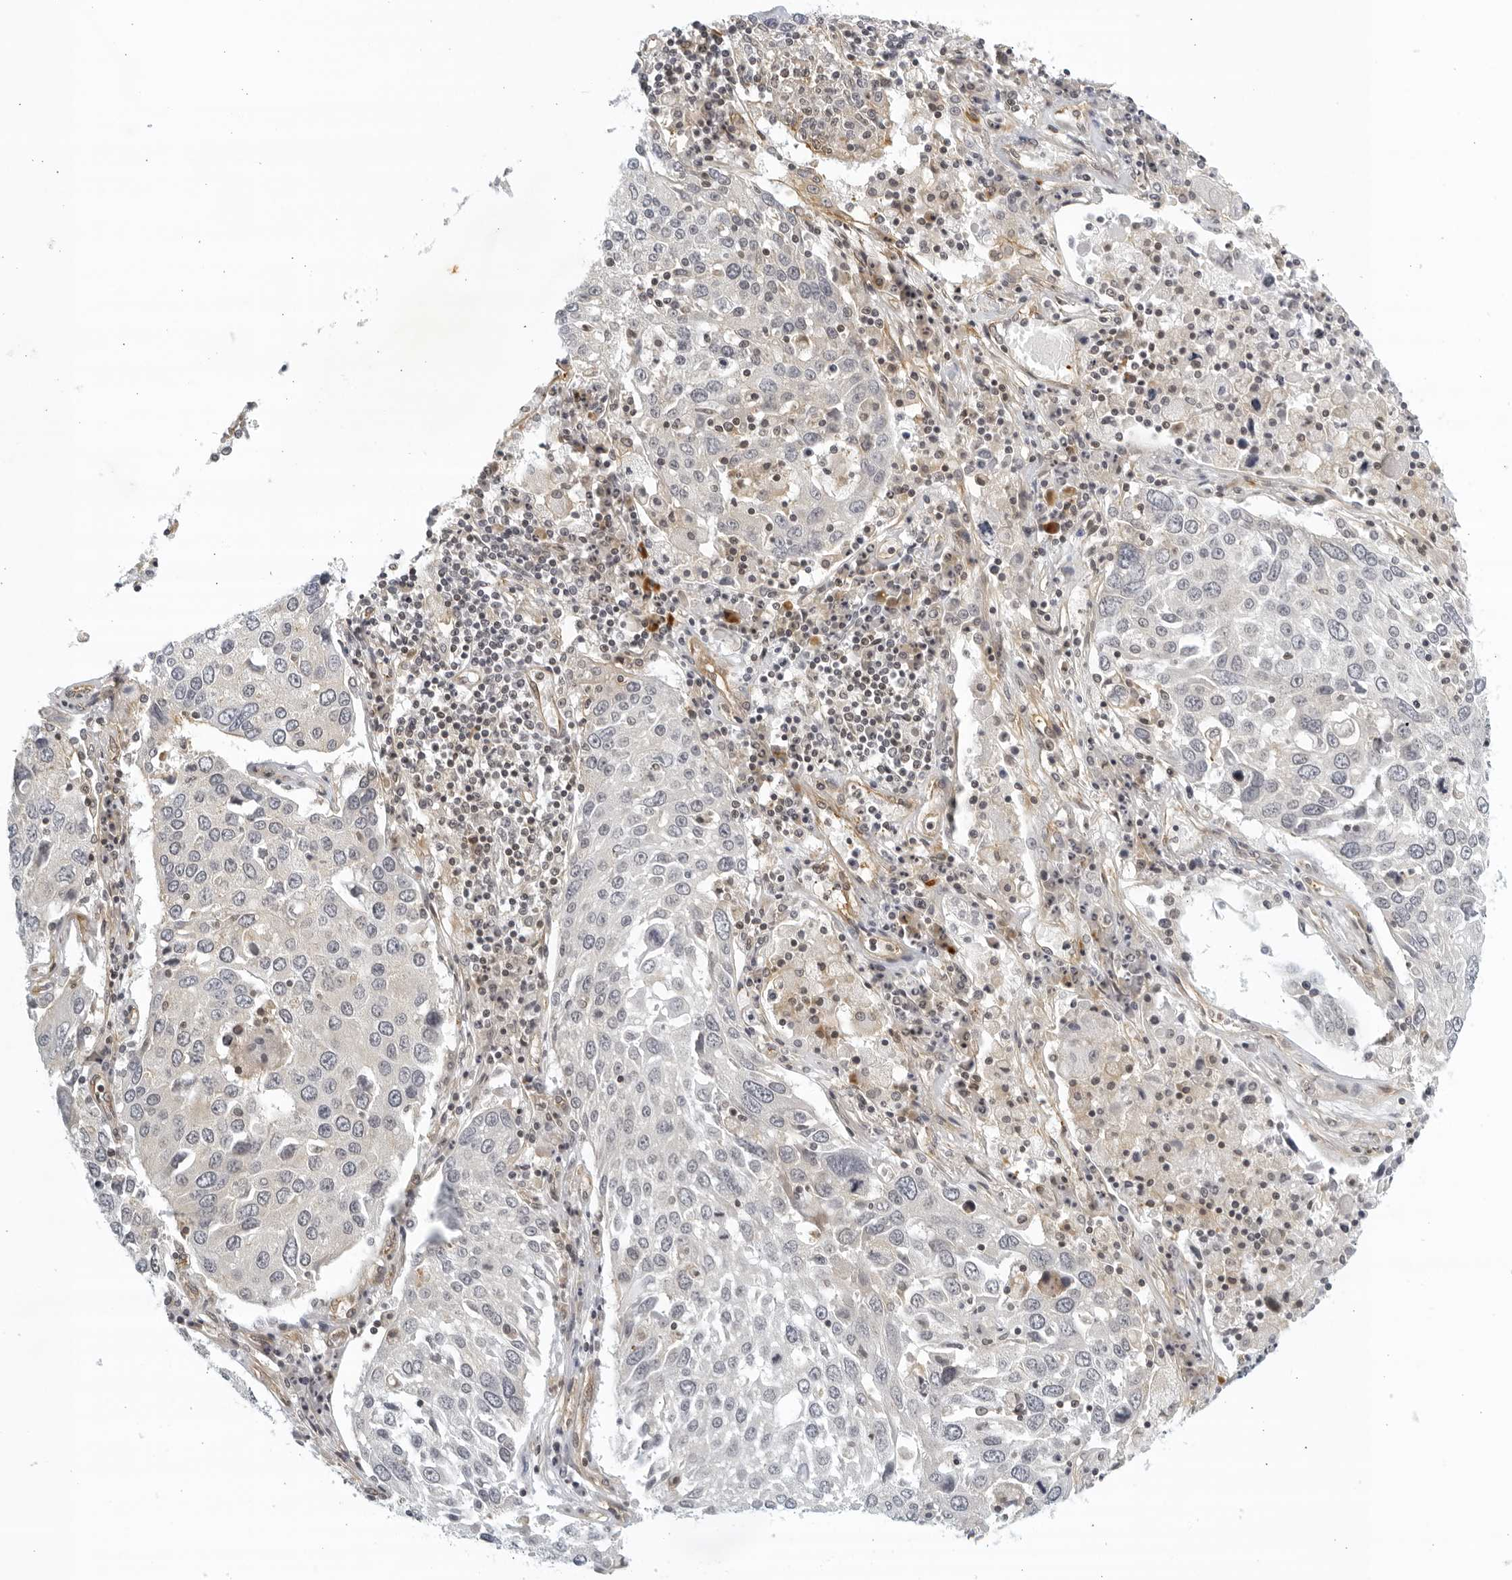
{"staining": {"intensity": "negative", "quantity": "none", "location": "none"}, "tissue": "lung cancer", "cell_type": "Tumor cells", "image_type": "cancer", "snomed": [{"axis": "morphology", "description": "Squamous cell carcinoma, NOS"}, {"axis": "topography", "description": "Lung"}], "caption": "Immunohistochemistry of squamous cell carcinoma (lung) exhibits no positivity in tumor cells.", "gene": "SERTAD4", "patient": {"sex": "male", "age": 65}}